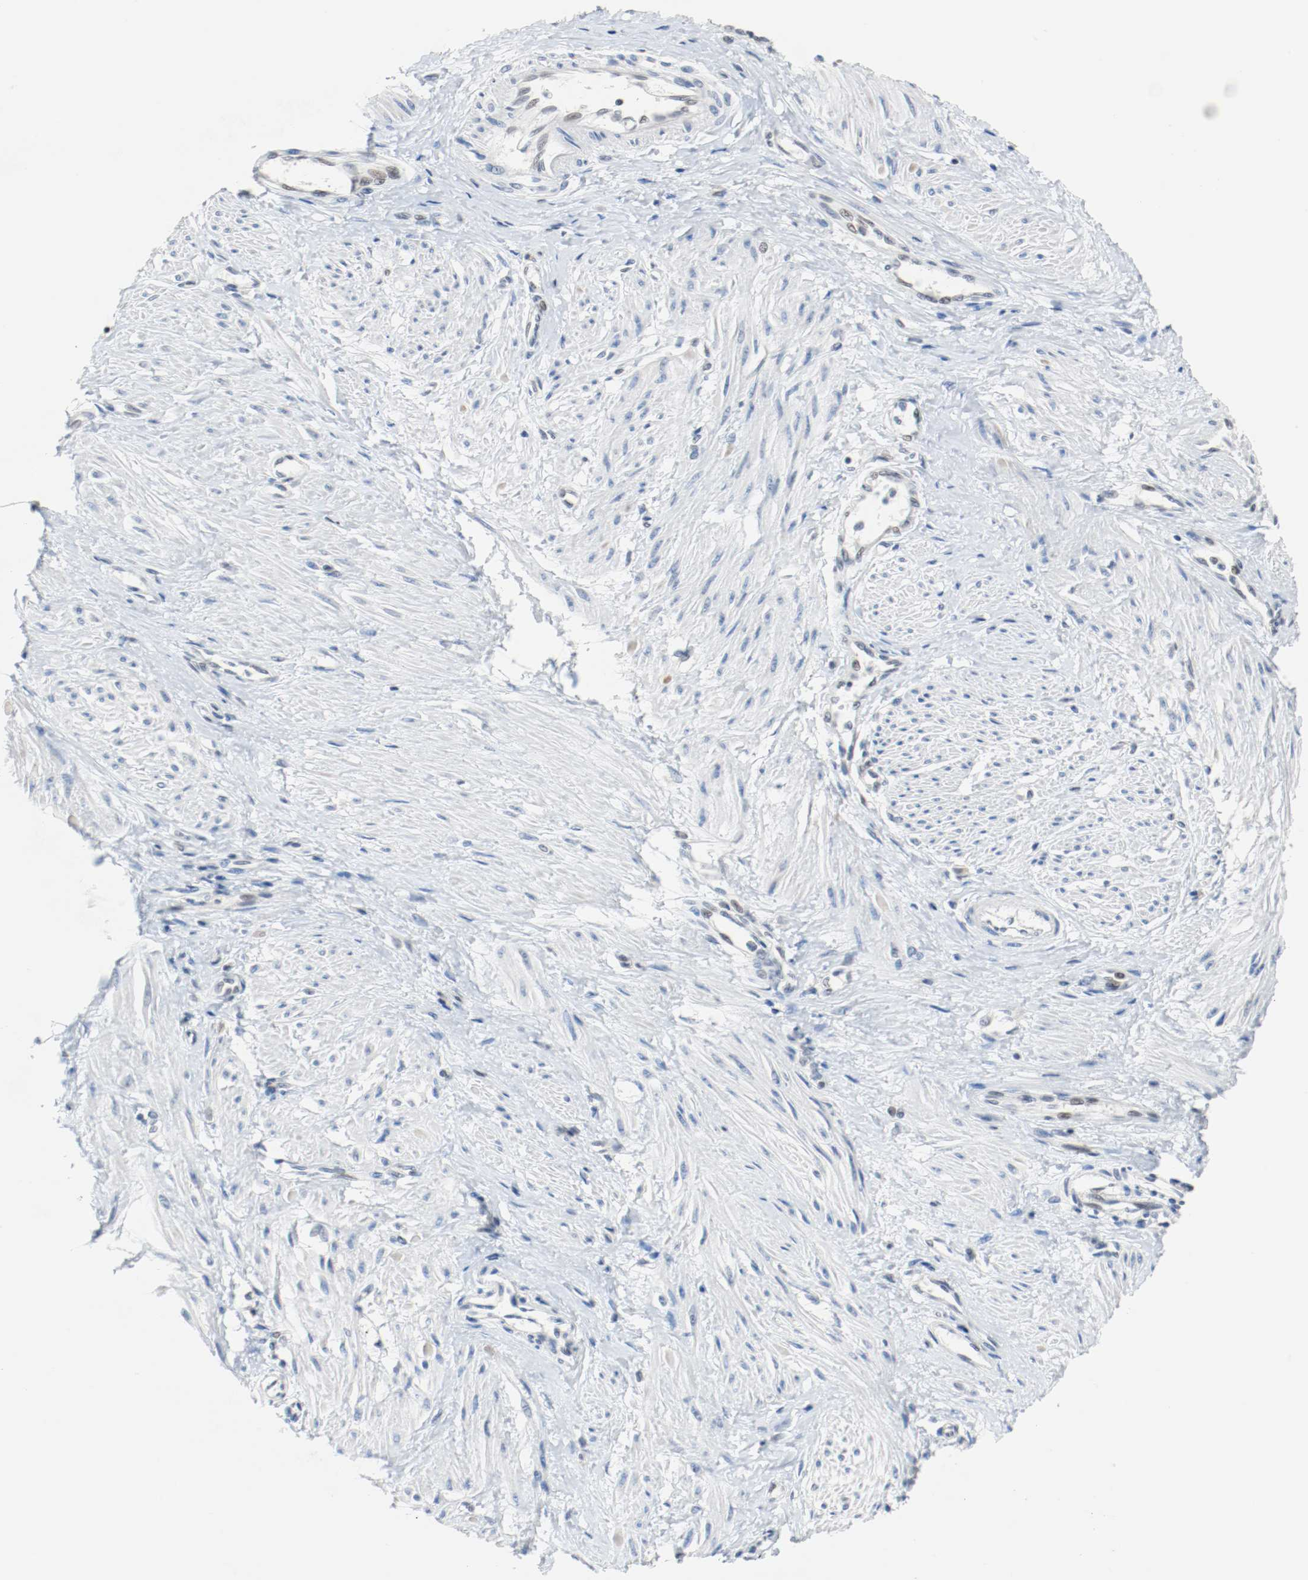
{"staining": {"intensity": "weak", "quantity": "<25%", "location": "cytoplasmic/membranous"}, "tissue": "smooth muscle", "cell_type": "Smooth muscle cells", "image_type": "normal", "snomed": [{"axis": "morphology", "description": "Normal tissue, NOS"}, {"axis": "topography", "description": "Smooth muscle"}, {"axis": "topography", "description": "Uterus"}], "caption": "Immunohistochemical staining of benign human smooth muscle shows no significant expression in smooth muscle cells.", "gene": "ASH1L", "patient": {"sex": "female", "age": 39}}